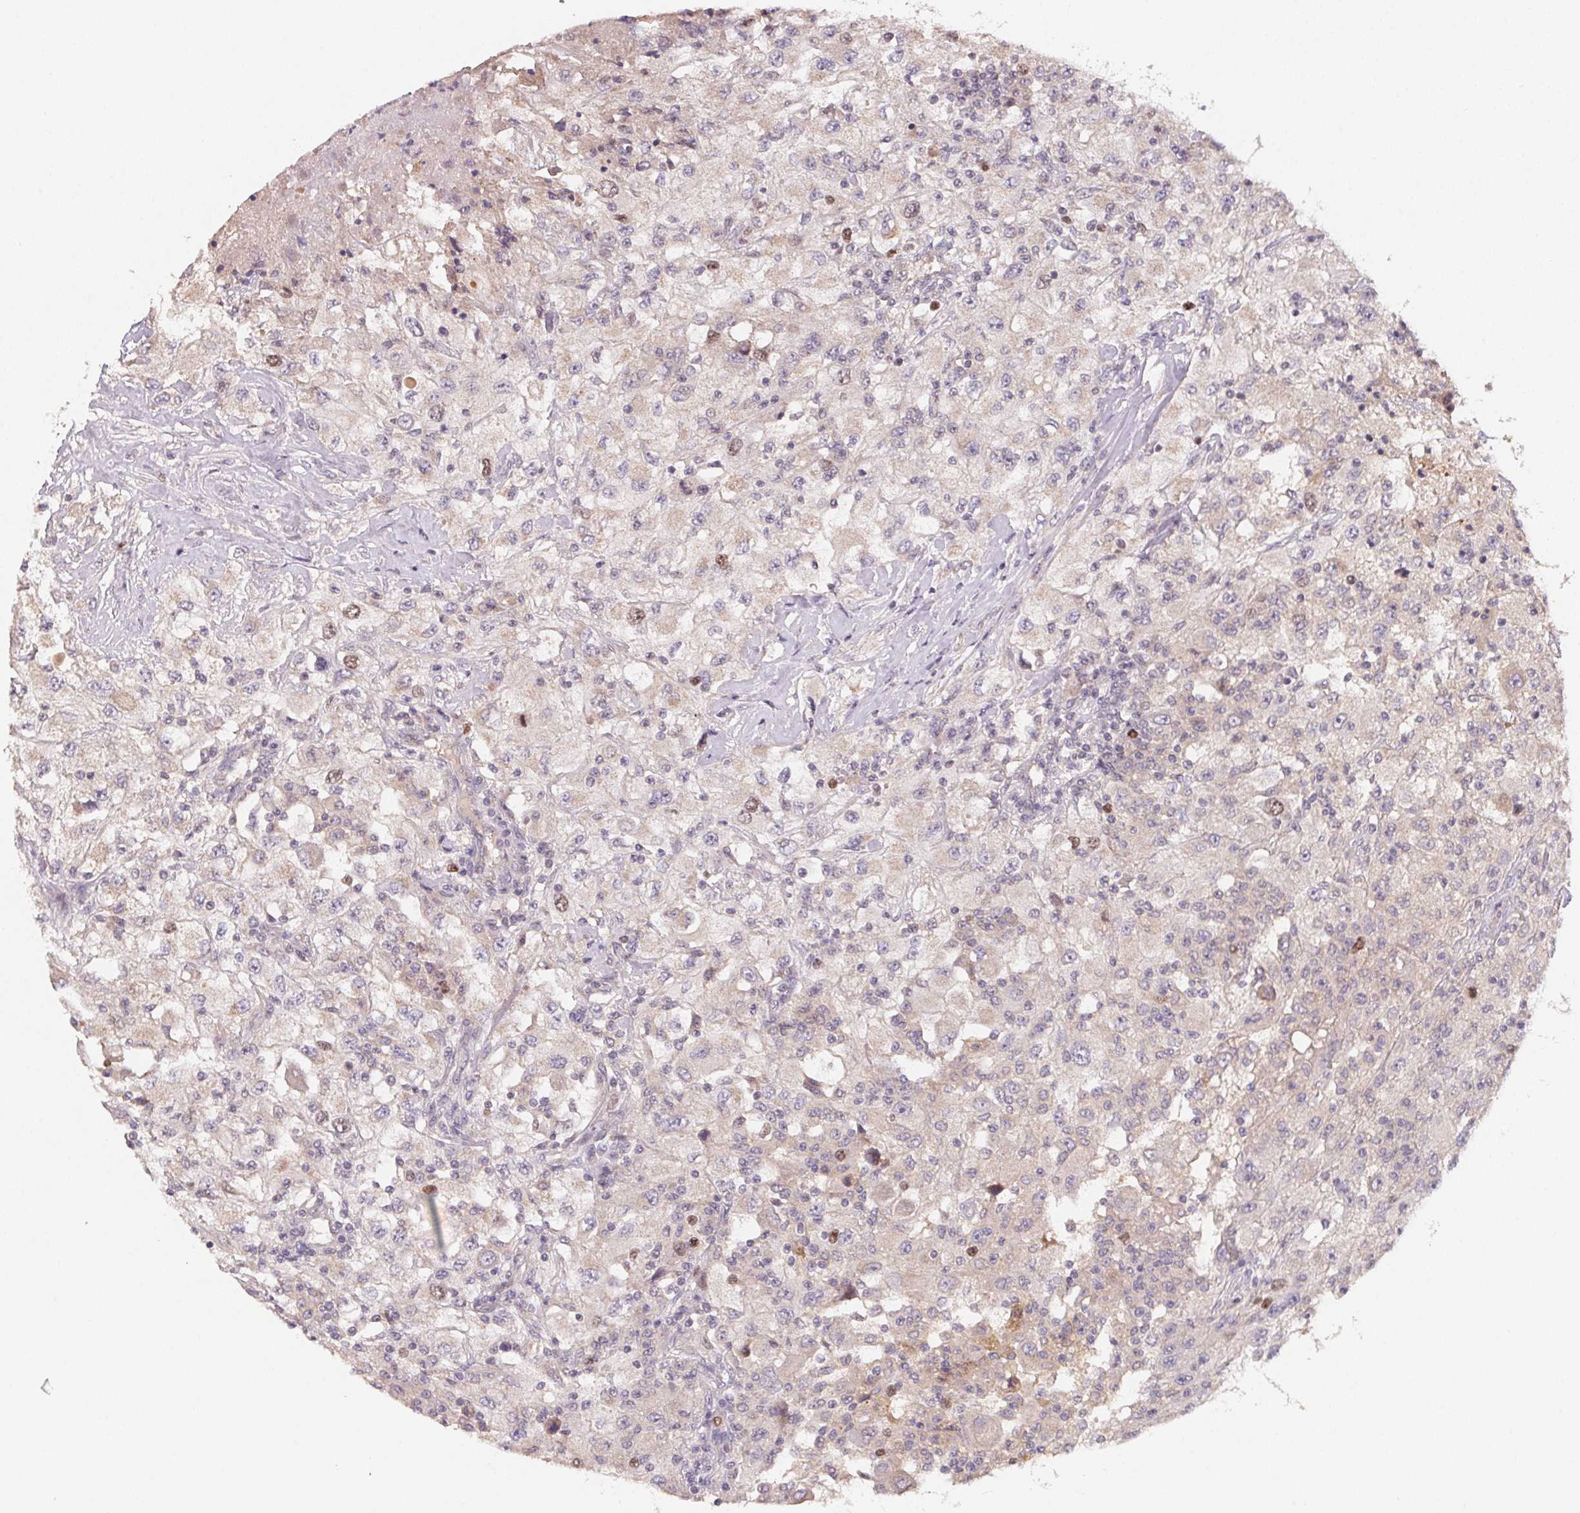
{"staining": {"intensity": "weak", "quantity": "<25%", "location": "nuclear"}, "tissue": "renal cancer", "cell_type": "Tumor cells", "image_type": "cancer", "snomed": [{"axis": "morphology", "description": "Adenocarcinoma, NOS"}, {"axis": "topography", "description": "Kidney"}], "caption": "There is no significant positivity in tumor cells of adenocarcinoma (renal).", "gene": "KIFC1", "patient": {"sex": "female", "age": 67}}